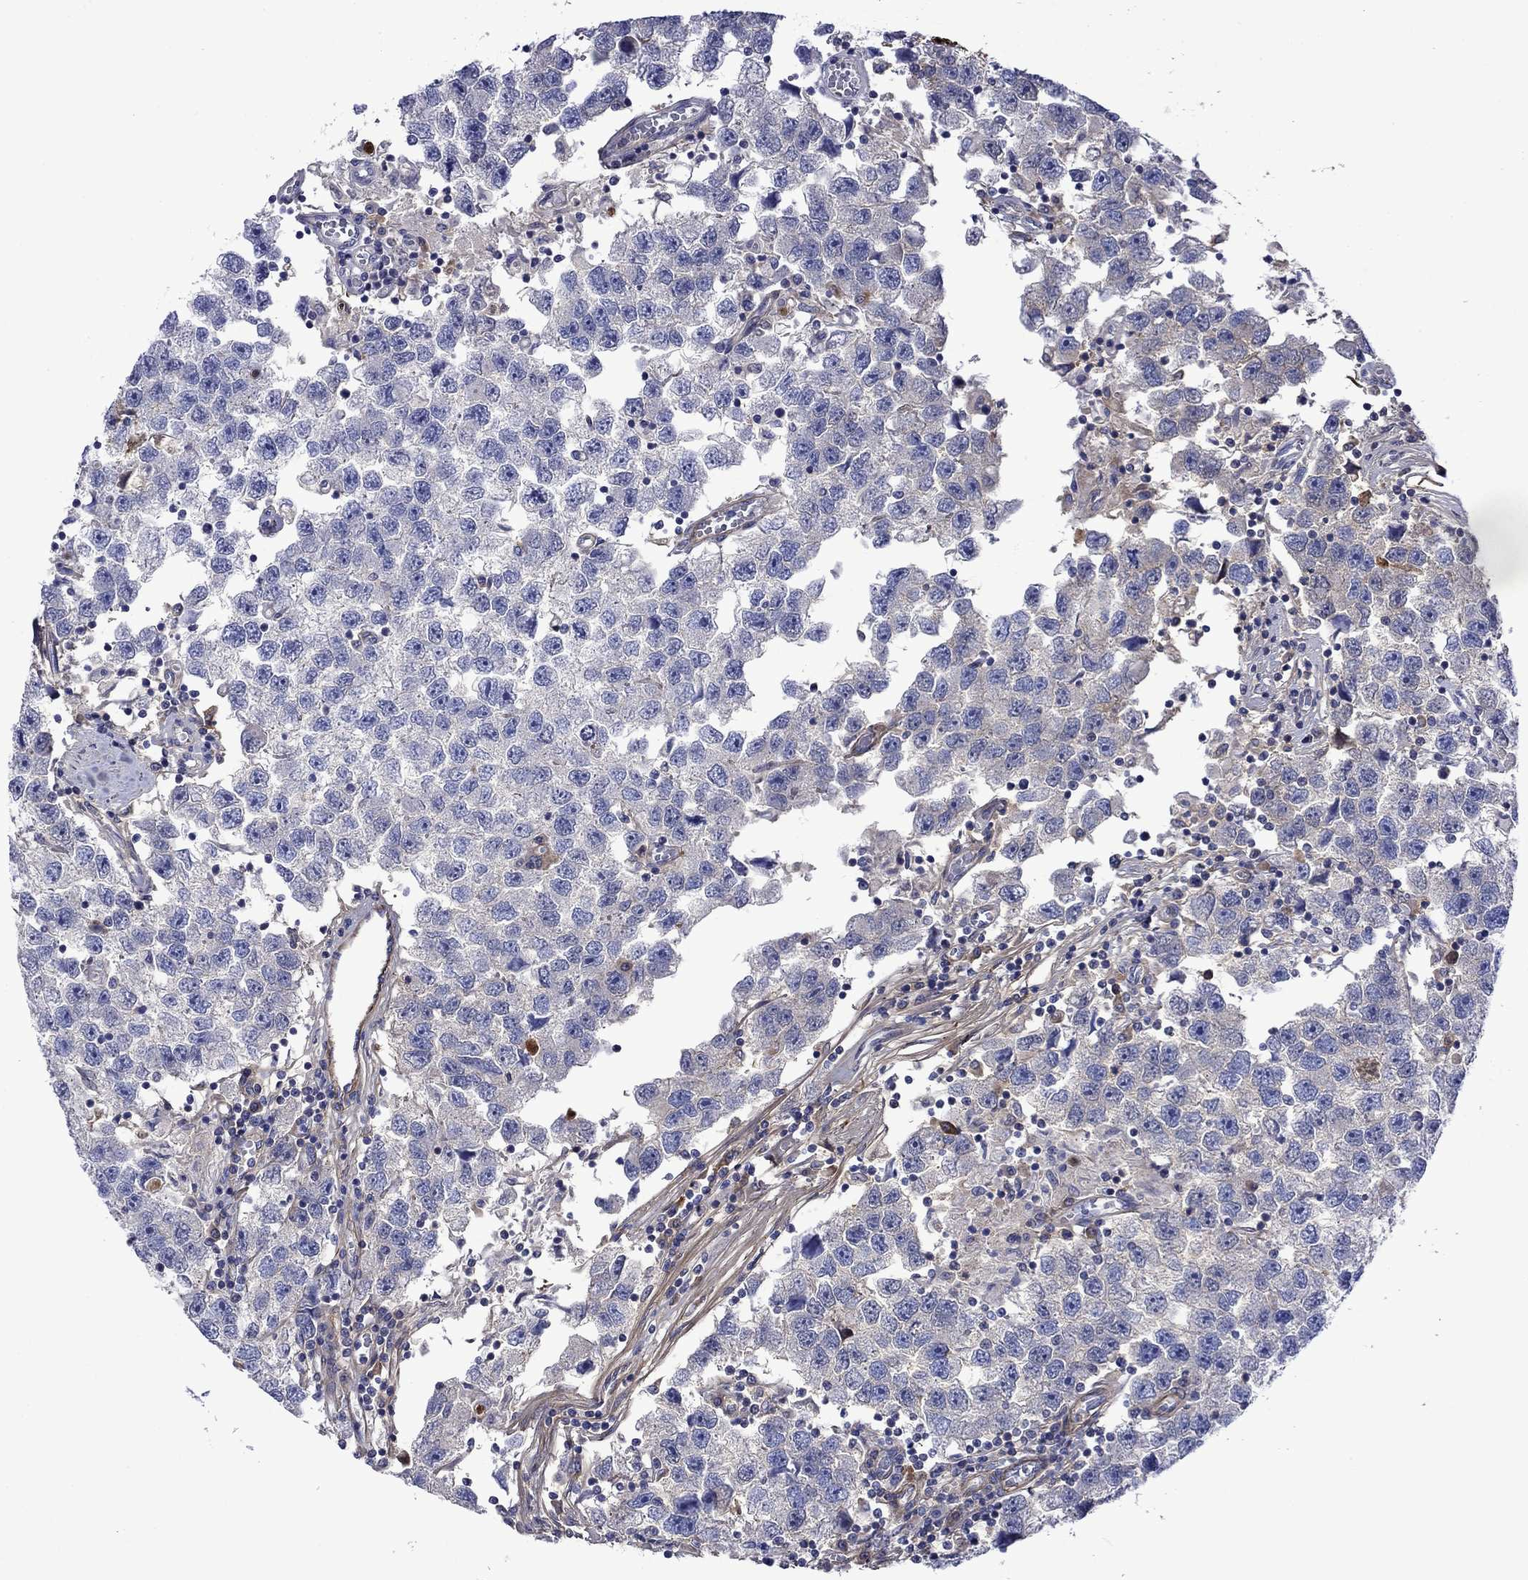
{"staining": {"intensity": "negative", "quantity": "none", "location": "none"}, "tissue": "testis cancer", "cell_type": "Tumor cells", "image_type": "cancer", "snomed": [{"axis": "morphology", "description": "Seminoma, NOS"}, {"axis": "topography", "description": "Testis"}], "caption": "Histopathology image shows no protein staining in tumor cells of testis seminoma tissue.", "gene": "HSPG2", "patient": {"sex": "male", "age": 26}}